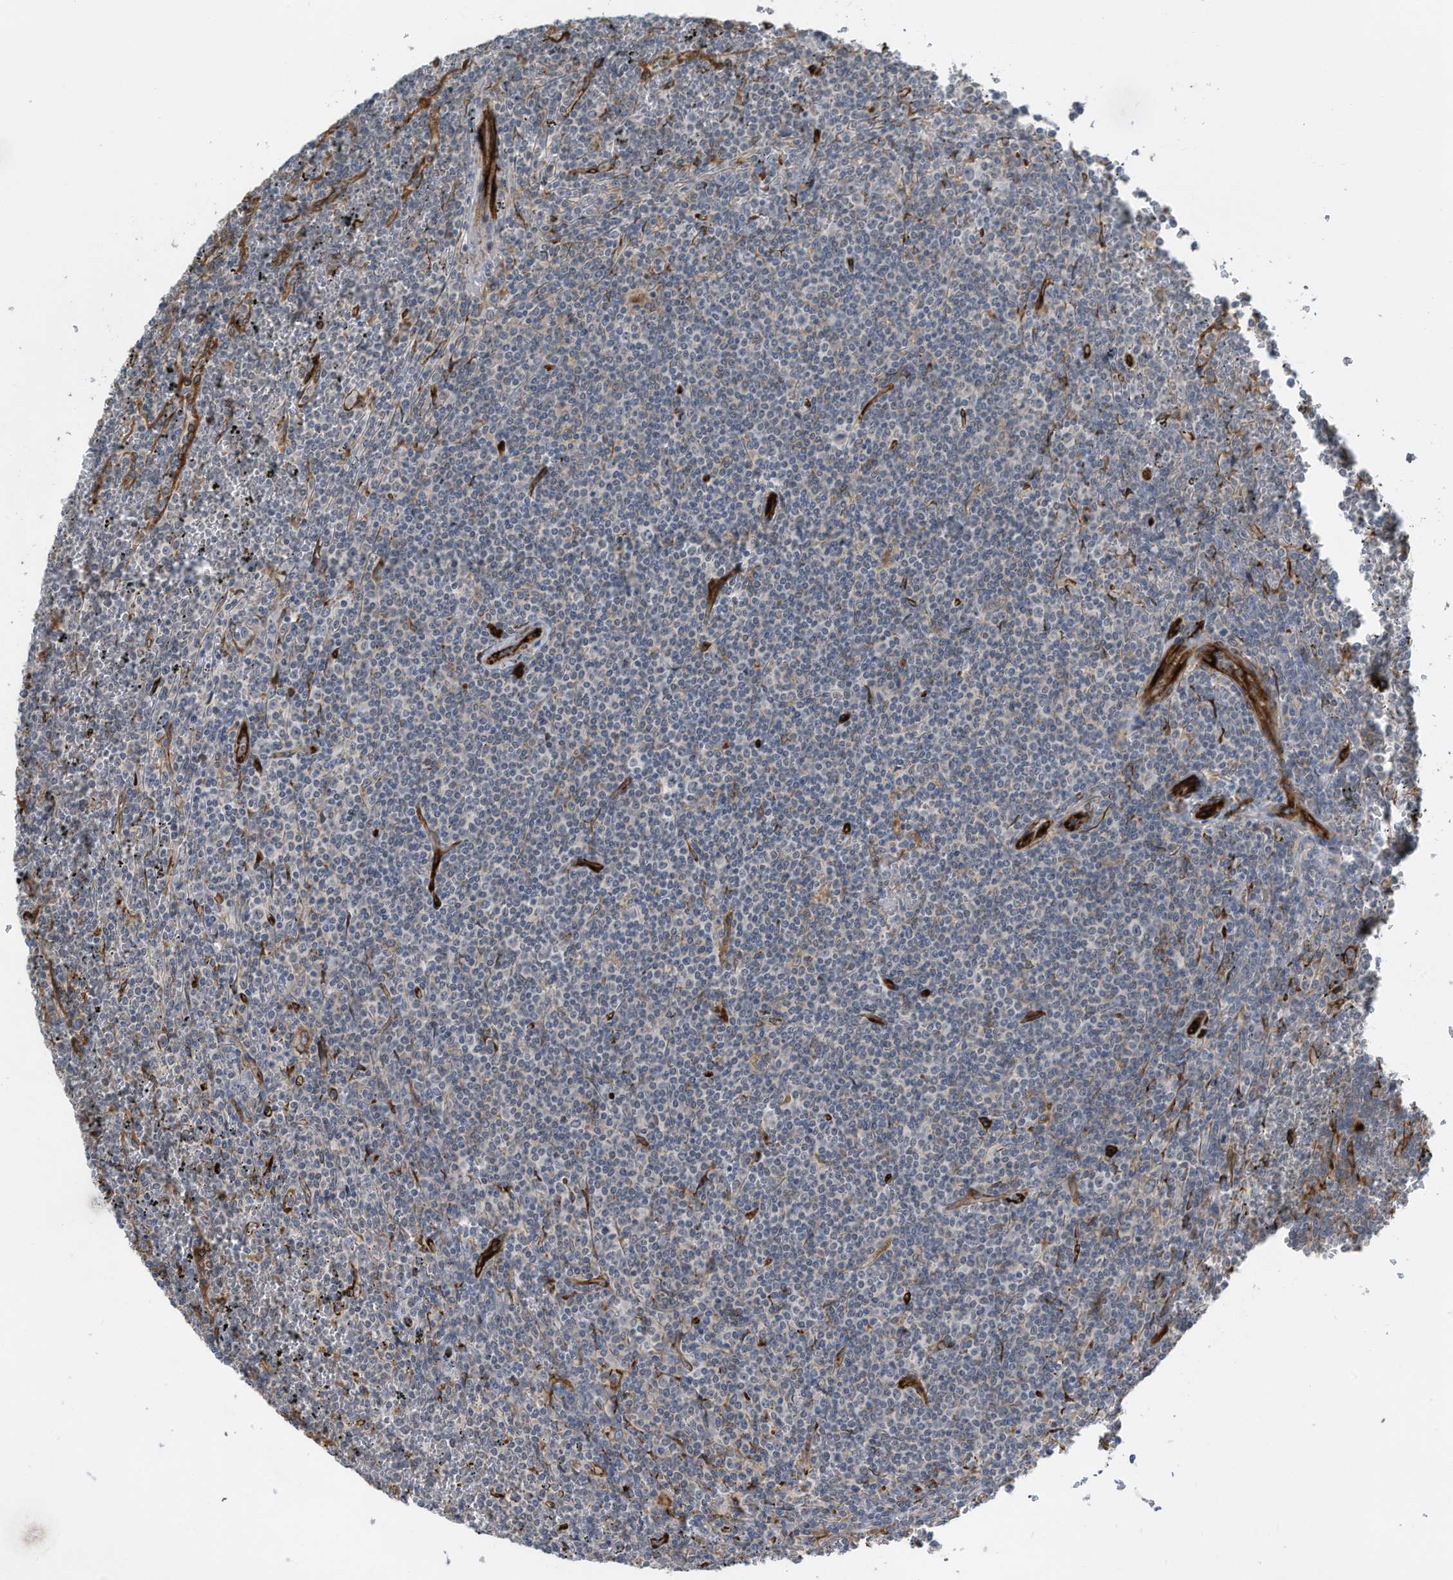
{"staining": {"intensity": "negative", "quantity": "none", "location": "none"}, "tissue": "lymphoma", "cell_type": "Tumor cells", "image_type": "cancer", "snomed": [{"axis": "morphology", "description": "Malignant lymphoma, non-Hodgkin's type, Low grade"}, {"axis": "topography", "description": "Spleen"}], "caption": "Human low-grade malignant lymphoma, non-Hodgkin's type stained for a protein using immunohistochemistry (IHC) reveals no expression in tumor cells.", "gene": "ZBTB45", "patient": {"sex": "female", "age": 19}}